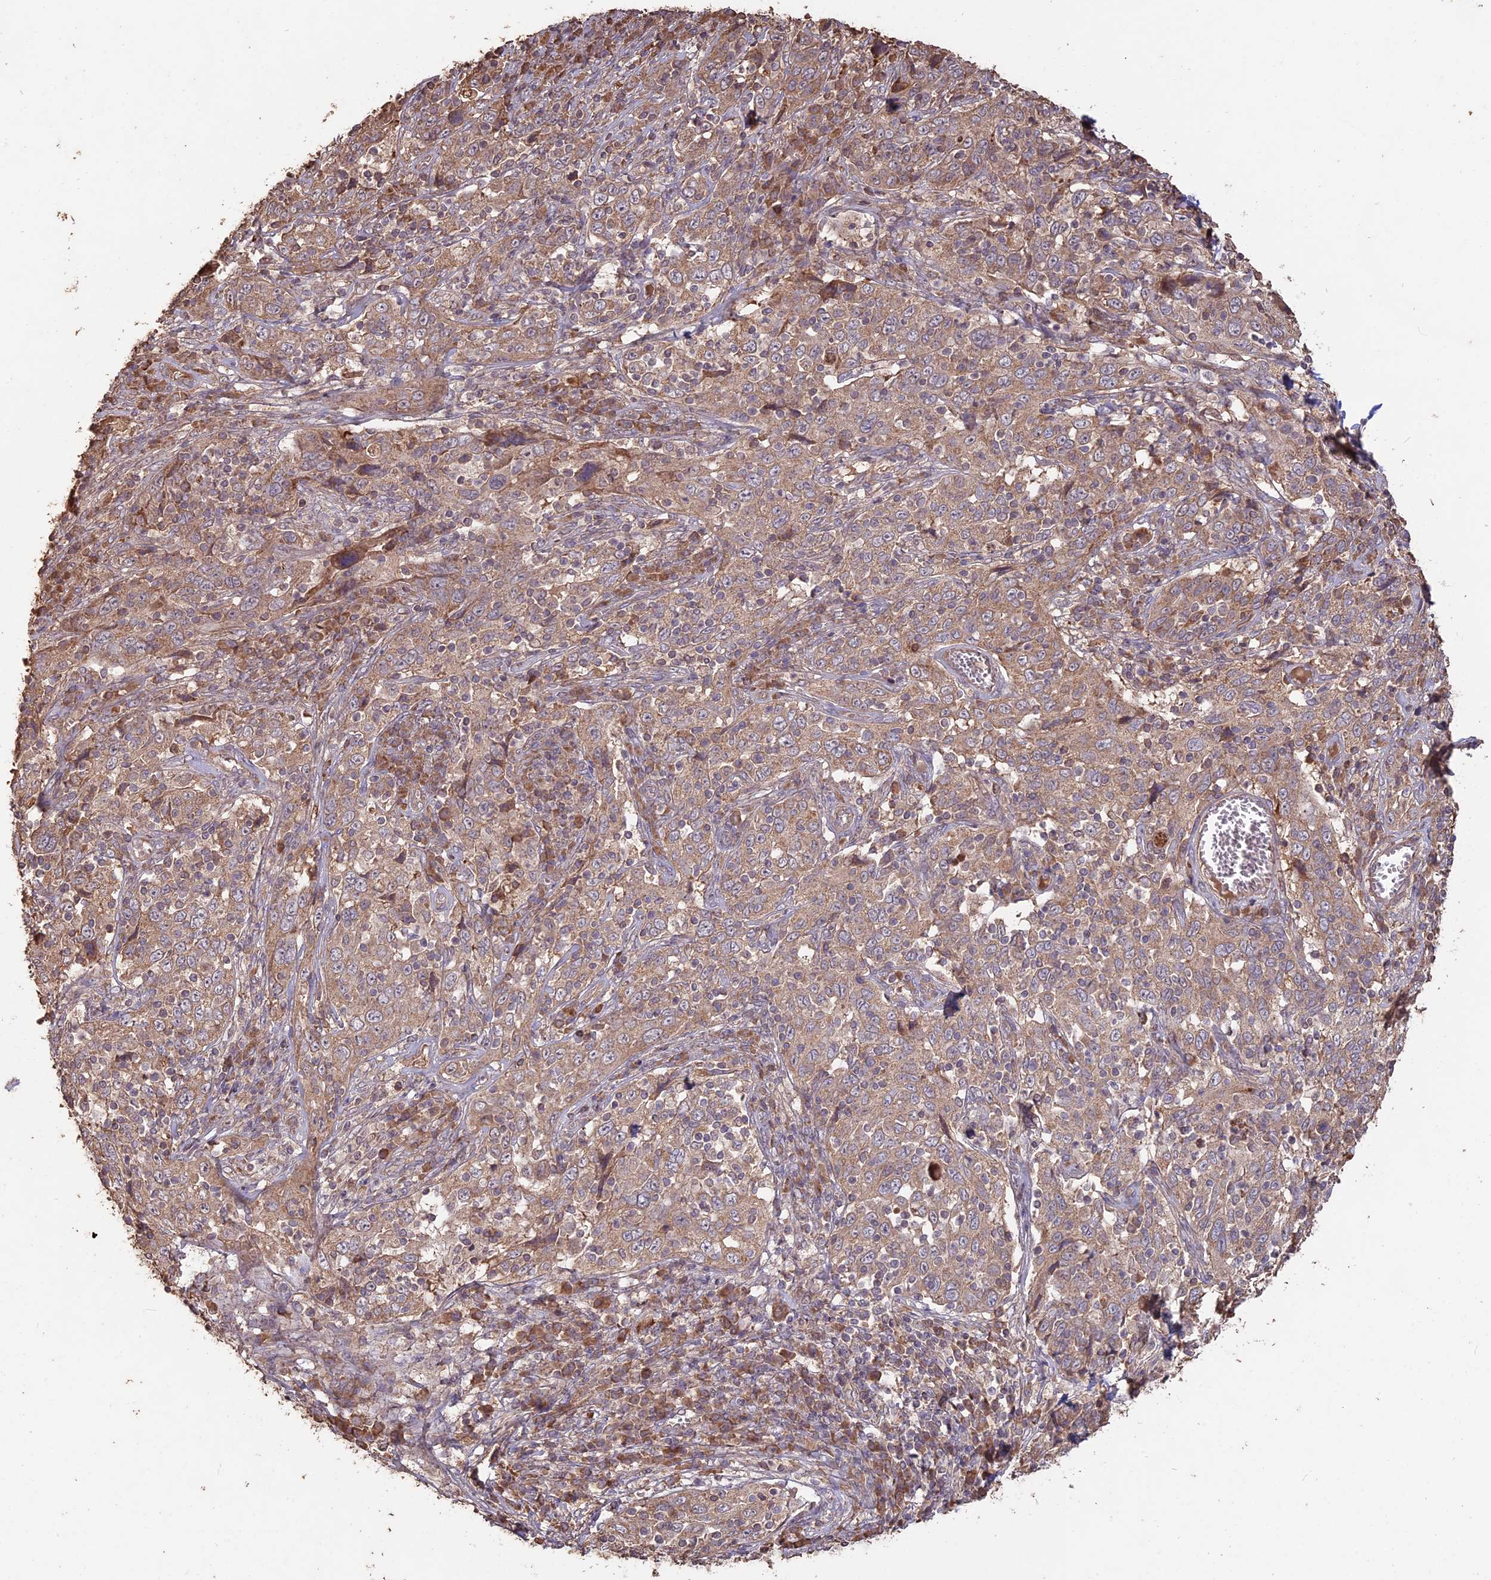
{"staining": {"intensity": "weak", "quantity": ">75%", "location": "cytoplasmic/membranous"}, "tissue": "cervical cancer", "cell_type": "Tumor cells", "image_type": "cancer", "snomed": [{"axis": "morphology", "description": "Squamous cell carcinoma, NOS"}, {"axis": "topography", "description": "Cervix"}], "caption": "Protein staining of cervical squamous cell carcinoma tissue reveals weak cytoplasmic/membranous staining in approximately >75% of tumor cells. Using DAB (3,3'-diaminobenzidine) (brown) and hematoxylin (blue) stains, captured at high magnification using brightfield microscopy.", "gene": "LAYN", "patient": {"sex": "female", "age": 46}}